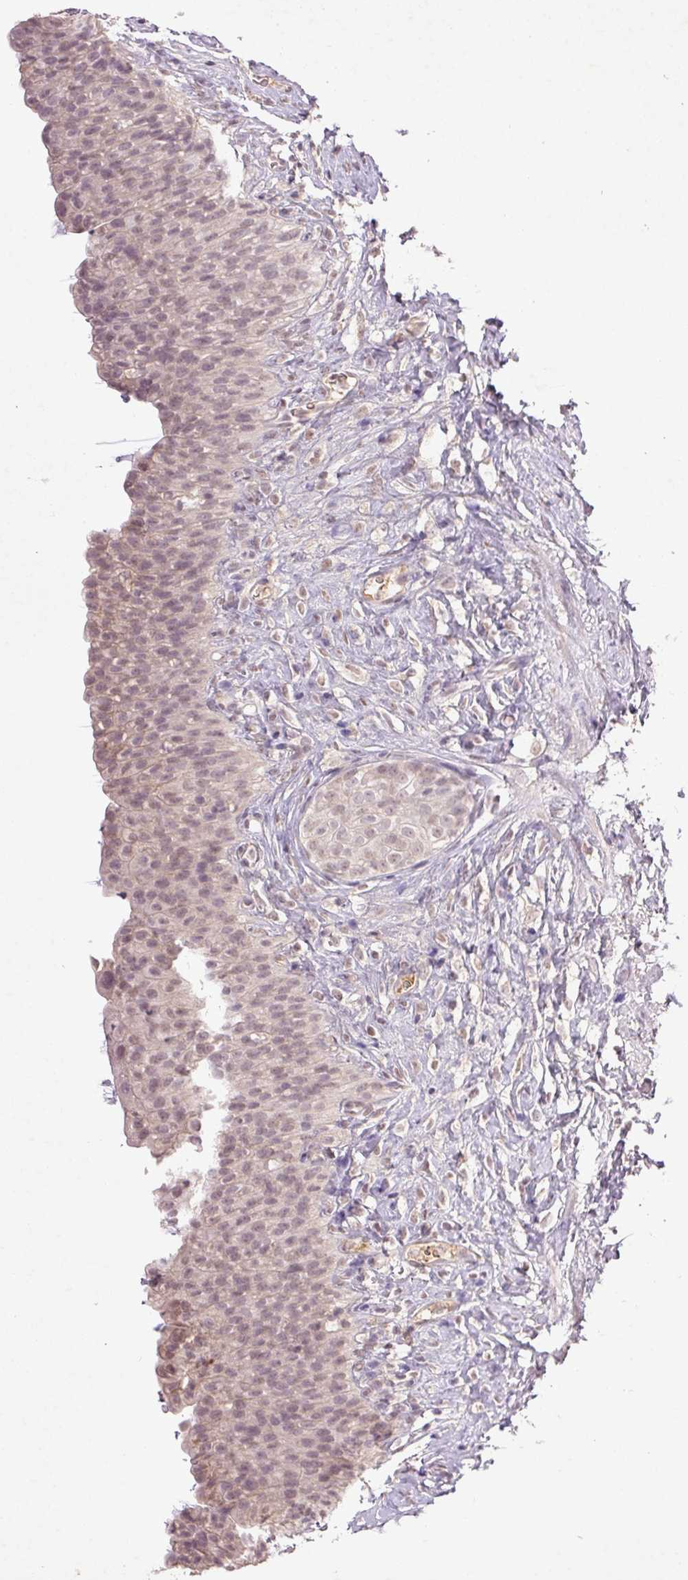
{"staining": {"intensity": "weak", "quantity": "25%-75%", "location": "nuclear"}, "tissue": "urinary bladder", "cell_type": "Urothelial cells", "image_type": "normal", "snomed": [{"axis": "morphology", "description": "Normal tissue, NOS"}, {"axis": "topography", "description": "Urinary bladder"}, {"axis": "topography", "description": "Prostate"}], "caption": "Weak nuclear positivity is identified in approximately 25%-75% of urothelial cells in benign urinary bladder.", "gene": "FAM168B", "patient": {"sex": "male", "age": 76}}